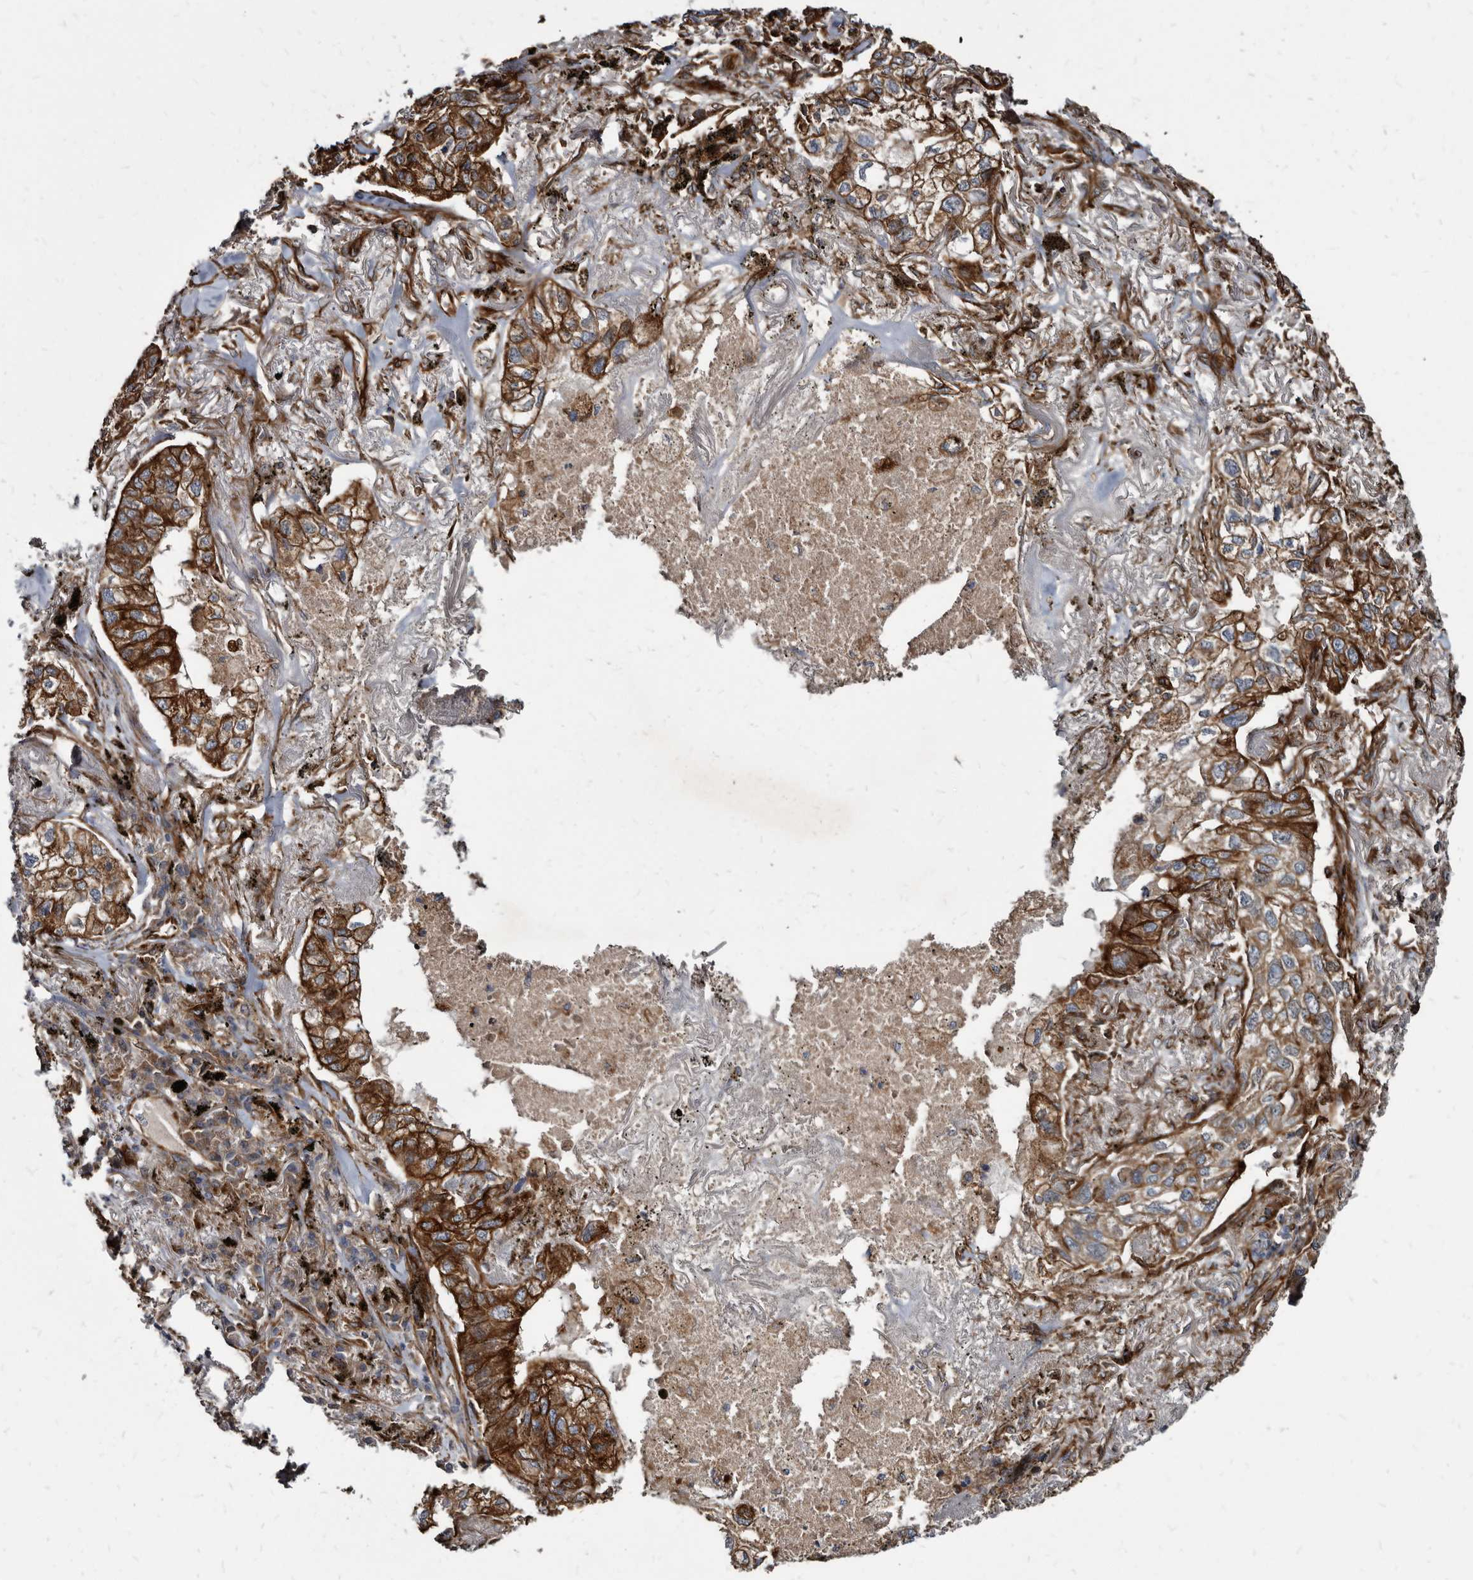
{"staining": {"intensity": "strong", "quantity": ">75%", "location": "cytoplasmic/membranous"}, "tissue": "lung cancer", "cell_type": "Tumor cells", "image_type": "cancer", "snomed": [{"axis": "morphology", "description": "Adenocarcinoma, NOS"}, {"axis": "topography", "description": "Lung"}], "caption": "Protein analysis of adenocarcinoma (lung) tissue exhibits strong cytoplasmic/membranous positivity in approximately >75% of tumor cells.", "gene": "KCTD20", "patient": {"sex": "male", "age": 65}}